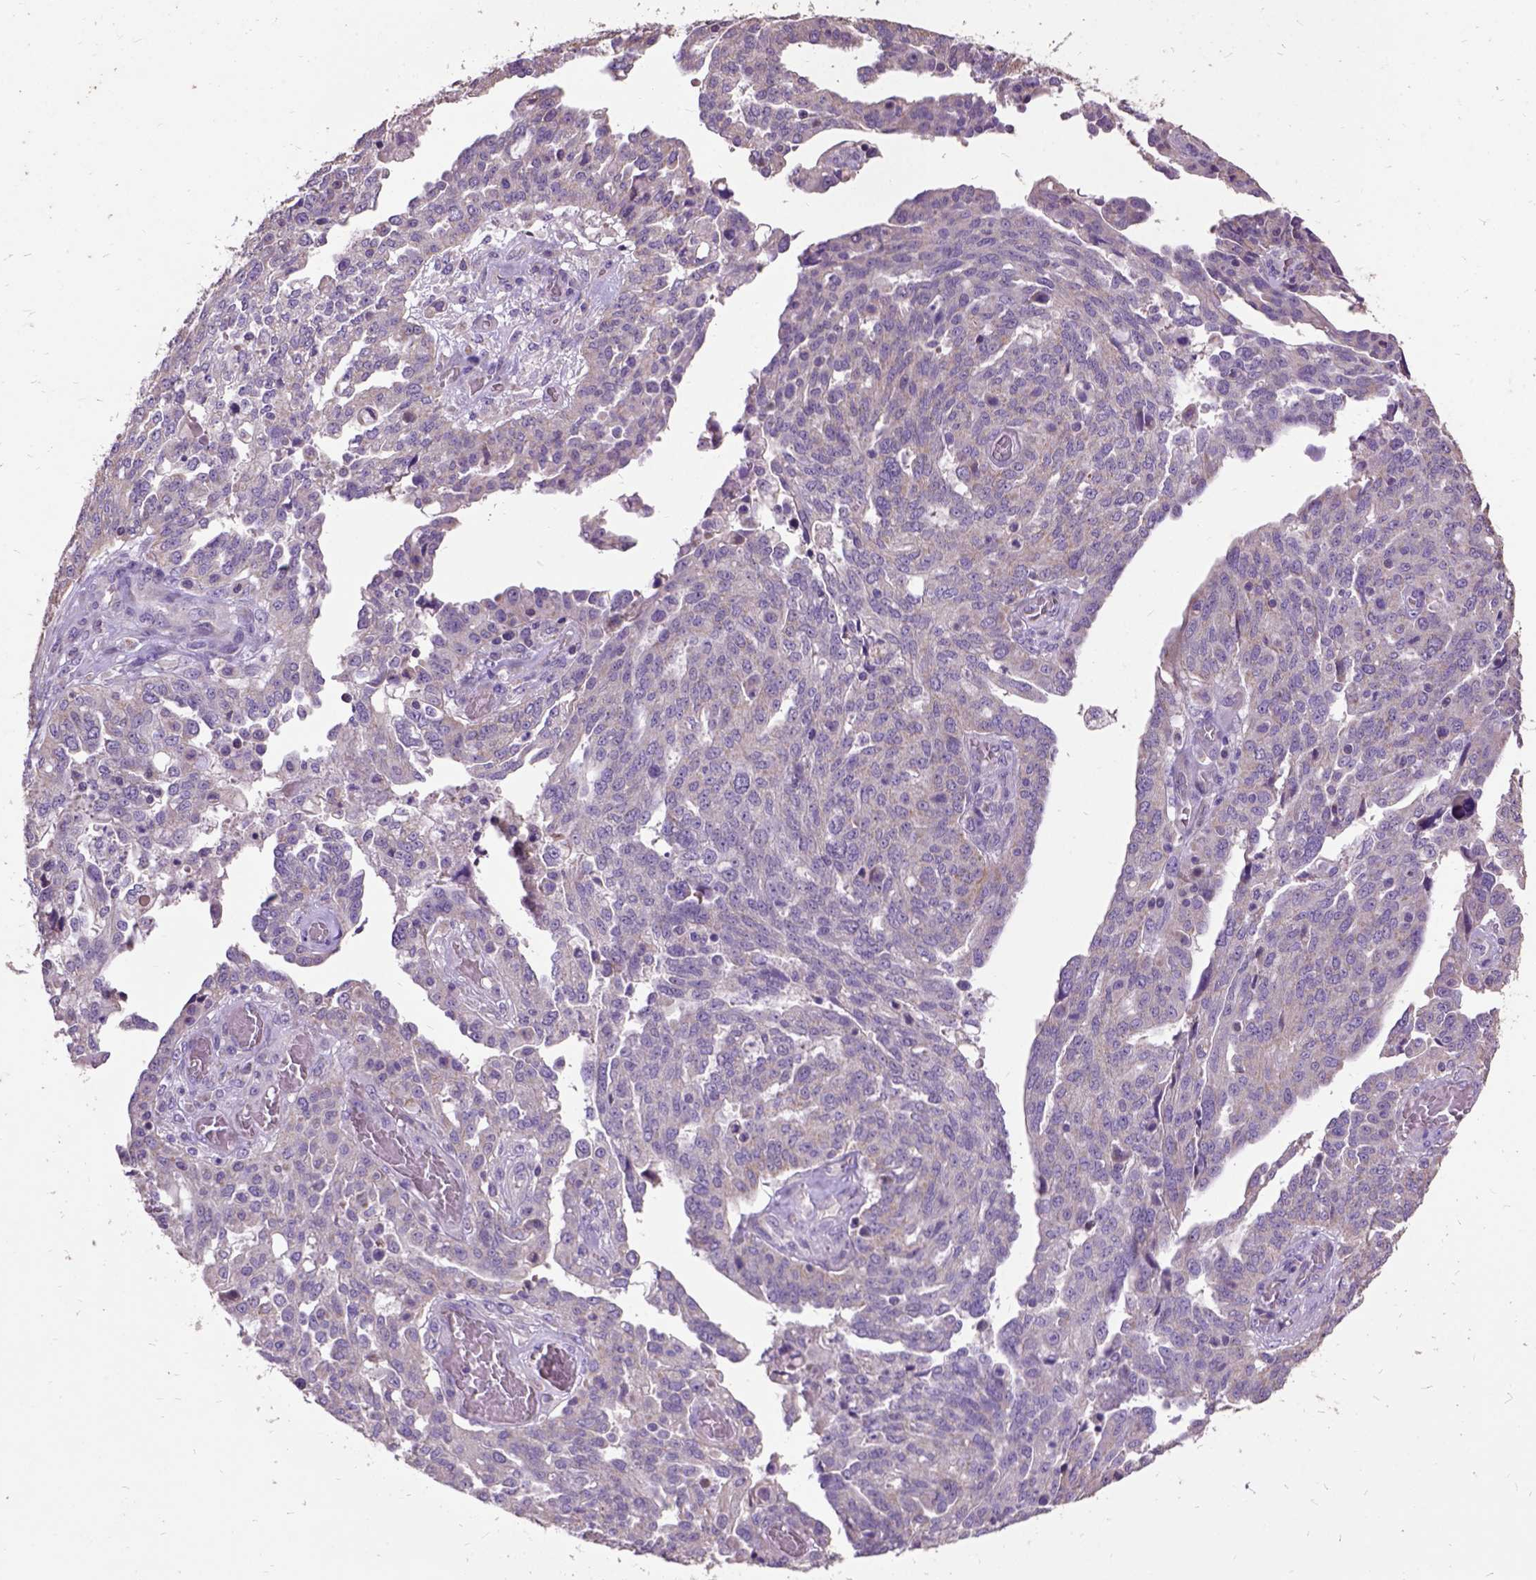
{"staining": {"intensity": "weak", "quantity": ">75%", "location": "cytoplasmic/membranous"}, "tissue": "ovarian cancer", "cell_type": "Tumor cells", "image_type": "cancer", "snomed": [{"axis": "morphology", "description": "Cystadenocarcinoma, serous, NOS"}, {"axis": "topography", "description": "Ovary"}], "caption": "Immunohistochemical staining of human ovarian serous cystadenocarcinoma reveals low levels of weak cytoplasmic/membranous staining in approximately >75% of tumor cells. The protein is stained brown, and the nuclei are stained in blue (DAB (3,3'-diaminobenzidine) IHC with brightfield microscopy, high magnification).", "gene": "DQX1", "patient": {"sex": "female", "age": 67}}